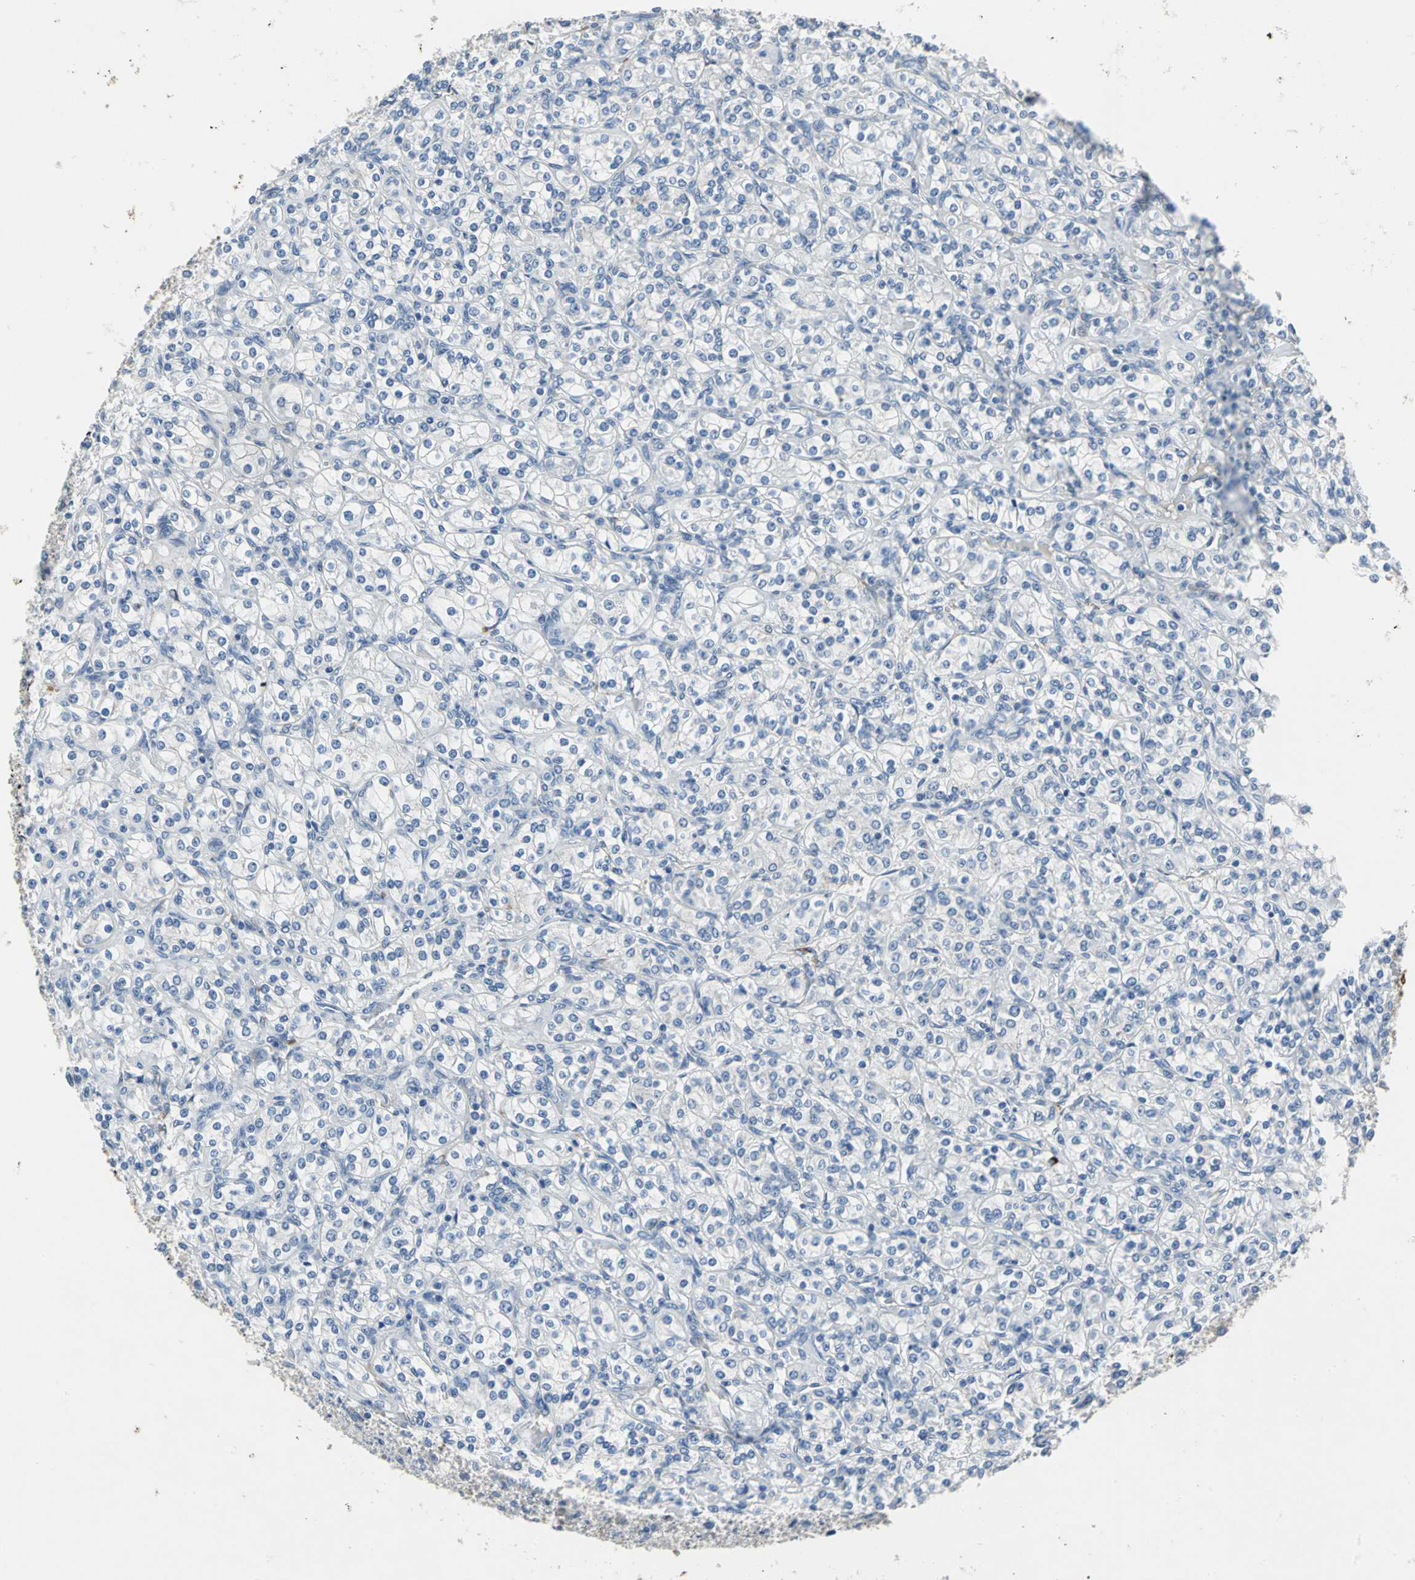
{"staining": {"intensity": "negative", "quantity": "none", "location": "none"}, "tissue": "renal cancer", "cell_type": "Tumor cells", "image_type": "cancer", "snomed": [{"axis": "morphology", "description": "Adenocarcinoma, NOS"}, {"axis": "topography", "description": "Kidney"}], "caption": "This is an immunohistochemistry (IHC) photomicrograph of renal adenocarcinoma. There is no expression in tumor cells.", "gene": "EFNB3", "patient": {"sex": "male", "age": 77}}